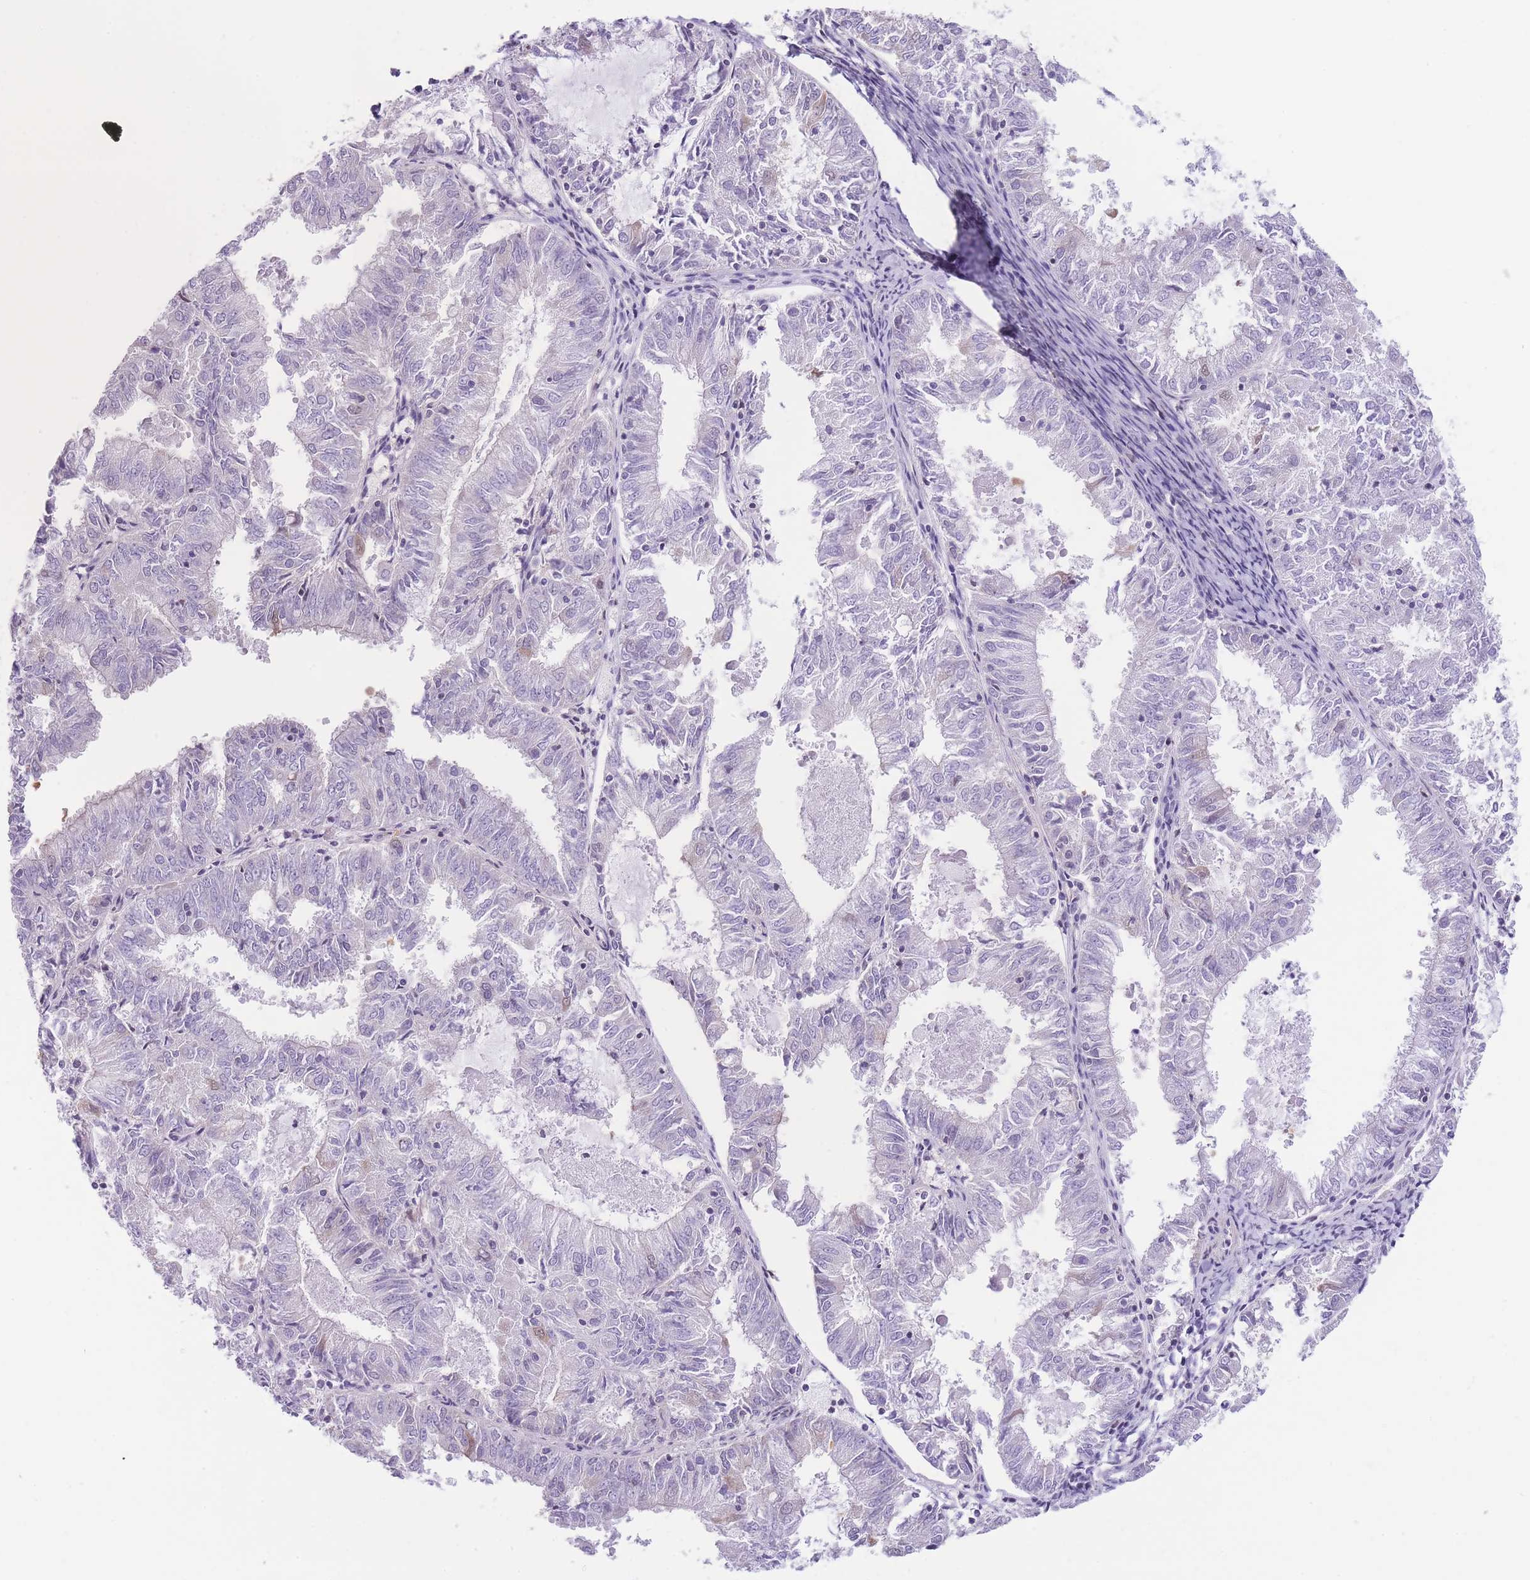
{"staining": {"intensity": "negative", "quantity": "none", "location": "none"}, "tissue": "endometrial cancer", "cell_type": "Tumor cells", "image_type": "cancer", "snomed": [{"axis": "morphology", "description": "Adenocarcinoma, NOS"}, {"axis": "topography", "description": "Endometrium"}], "caption": "Histopathology image shows no protein positivity in tumor cells of adenocarcinoma (endometrial) tissue. The staining is performed using DAB (3,3'-diaminobenzidine) brown chromogen with nuclei counter-stained in using hematoxylin.", "gene": "OR11H12", "patient": {"sex": "female", "age": 57}}